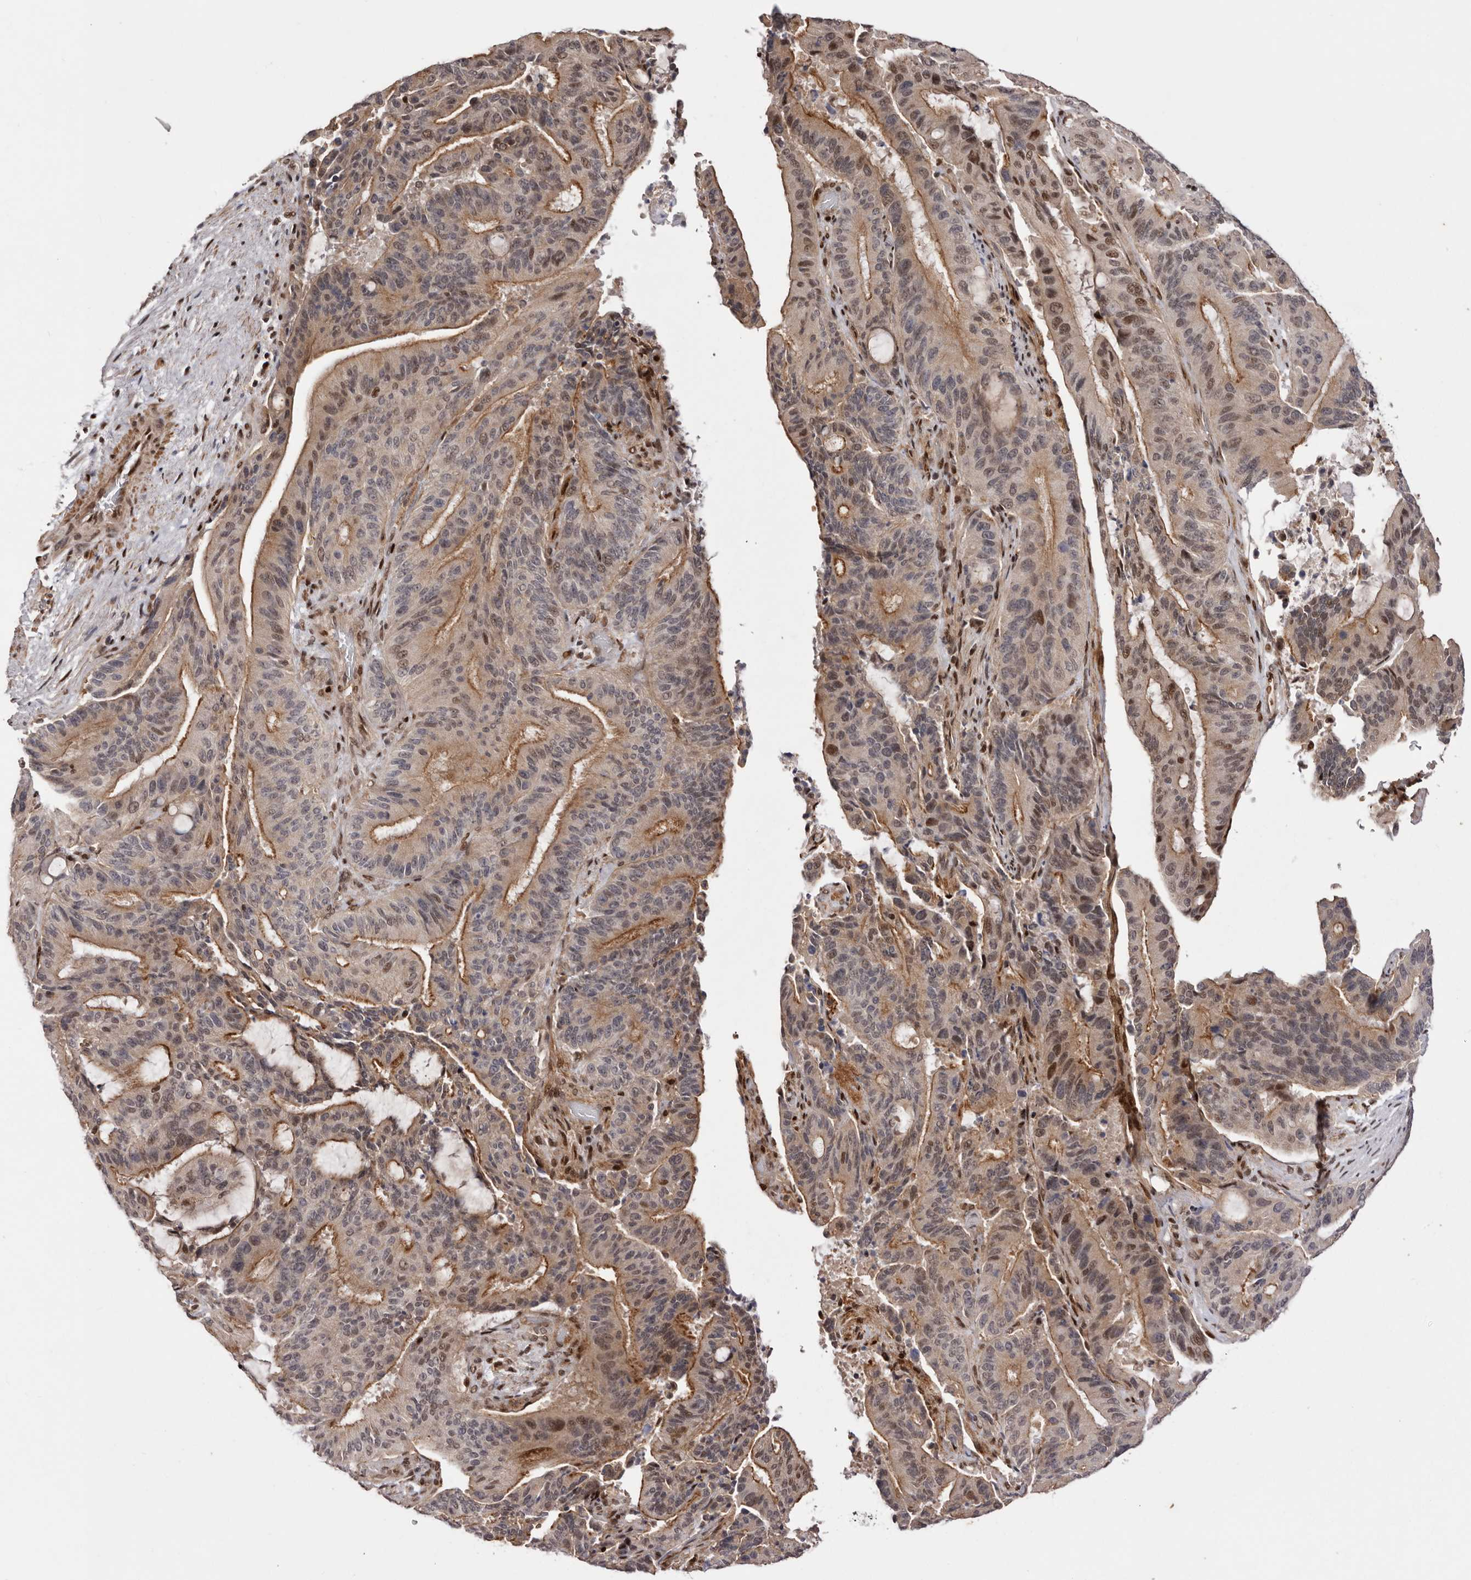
{"staining": {"intensity": "moderate", "quantity": "25%-75%", "location": "cytoplasmic/membranous,nuclear"}, "tissue": "liver cancer", "cell_type": "Tumor cells", "image_type": "cancer", "snomed": [{"axis": "morphology", "description": "Normal tissue, NOS"}, {"axis": "morphology", "description": "Cholangiocarcinoma"}, {"axis": "topography", "description": "Liver"}, {"axis": "topography", "description": "Peripheral nerve tissue"}], "caption": "About 25%-75% of tumor cells in liver cholangiocarcinoma display moderate cytoplasmic/membranous and nuclear protein expression as visualized by brown immunohistochemical staining.", "gene": "FBXO5", "patient": {"sex": "female", "age": 73}}